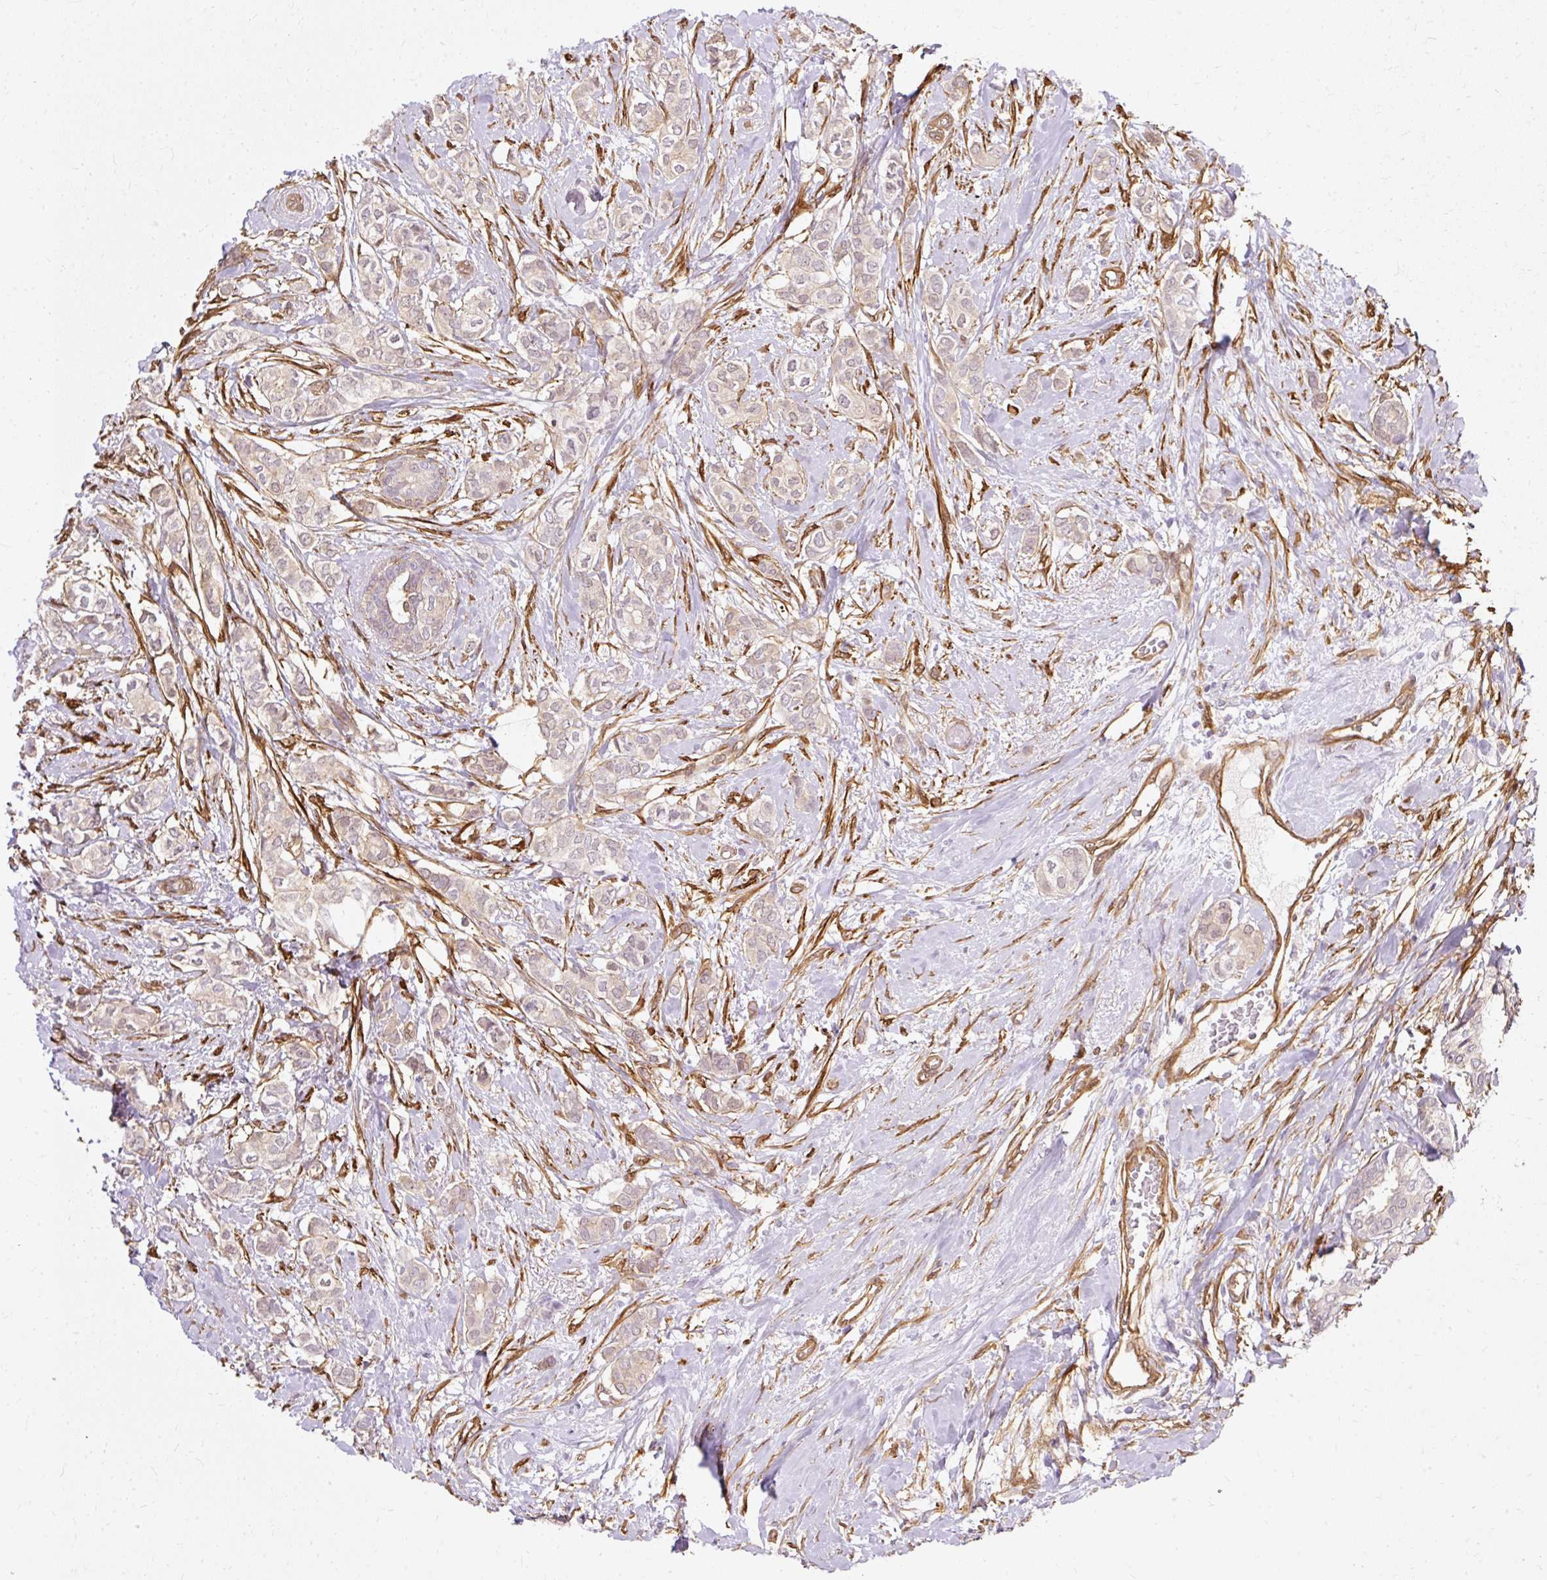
{"staining": {"intensity": "weak", "quantity": "<25%", "location": "cytoplasmic/membranous"}, "tissue": "breast cancer", "cell_type": "Tumor cells", "image_type": "cancer", "snomed": [{"axis": "morphology", "description": "Duct carcinoma"}, {"axis": "topography", "description": "Breast"}], "caption": "The photomicrograph exhibits no significant staining in tumor cells of invasive ductal carcinoma (breast).", "gene": "CNN3", "patient": {"sex": "female", "age": 73}}